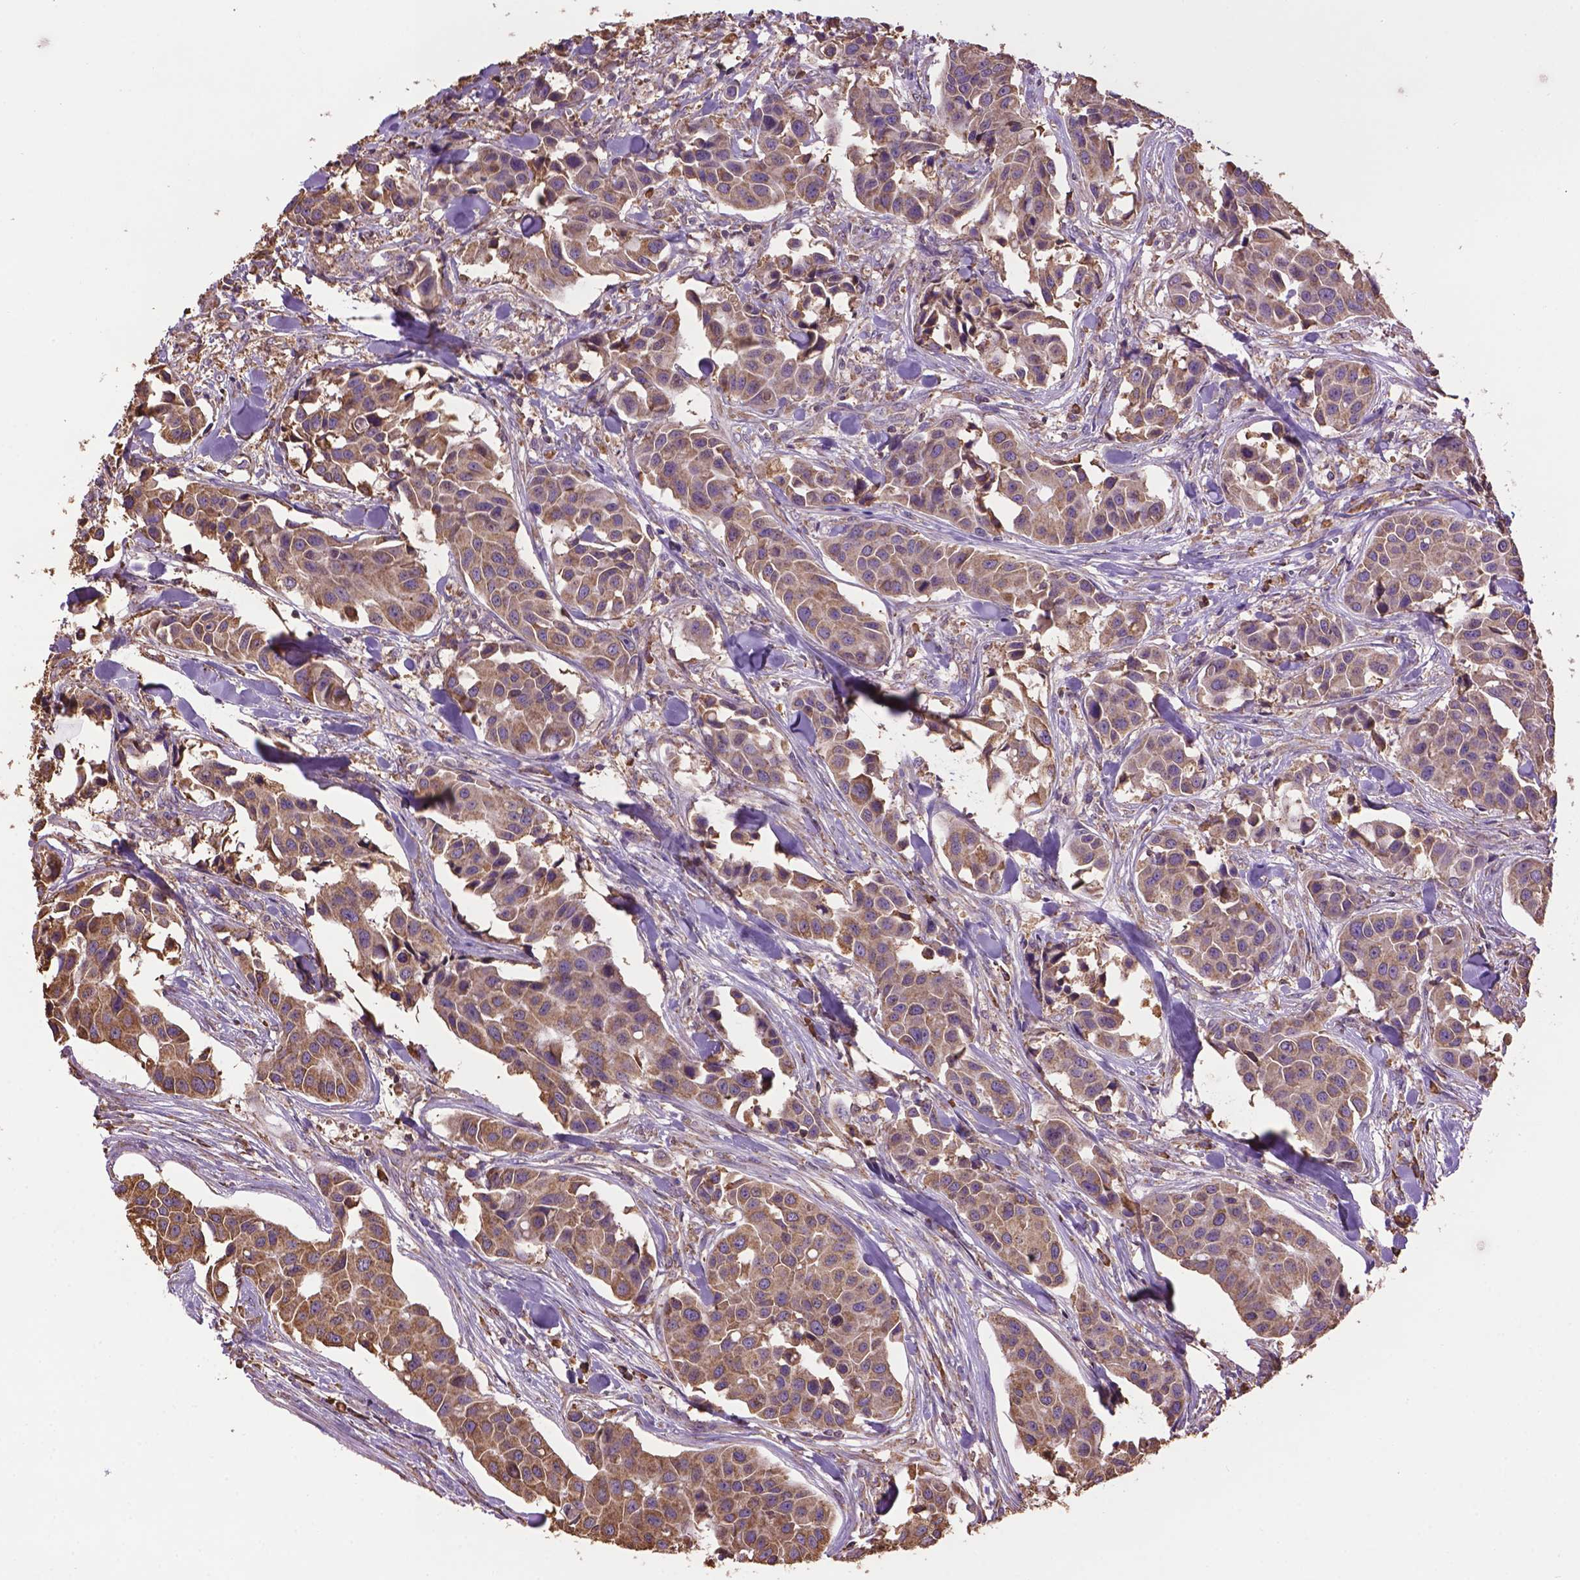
{"staining": {"intensity": "moderate", "quantity": ">75%", "location": "cytoplasmic/membranous"}, "tissue": "head and neck cancer", "cell_type": "Tumor cells", "image_type": "cancer", "snomed": [{"axis": "morphology", "description": "Adenocarcinoma, NOS"}, {"axis": "topography", "description": "Head-Neck"}], "caption": "Immunohistochemical staining of head and neck cancer (adenocarcinoma) reveals moderate cytoplasmic/membranous protein positivity in about >75% of tumor cells. (brown staining indicates protein expression, while blue staining denotes nuclei).", "gene": "PPP2R5E", "patient": {"sex": "male", "age": 76}}